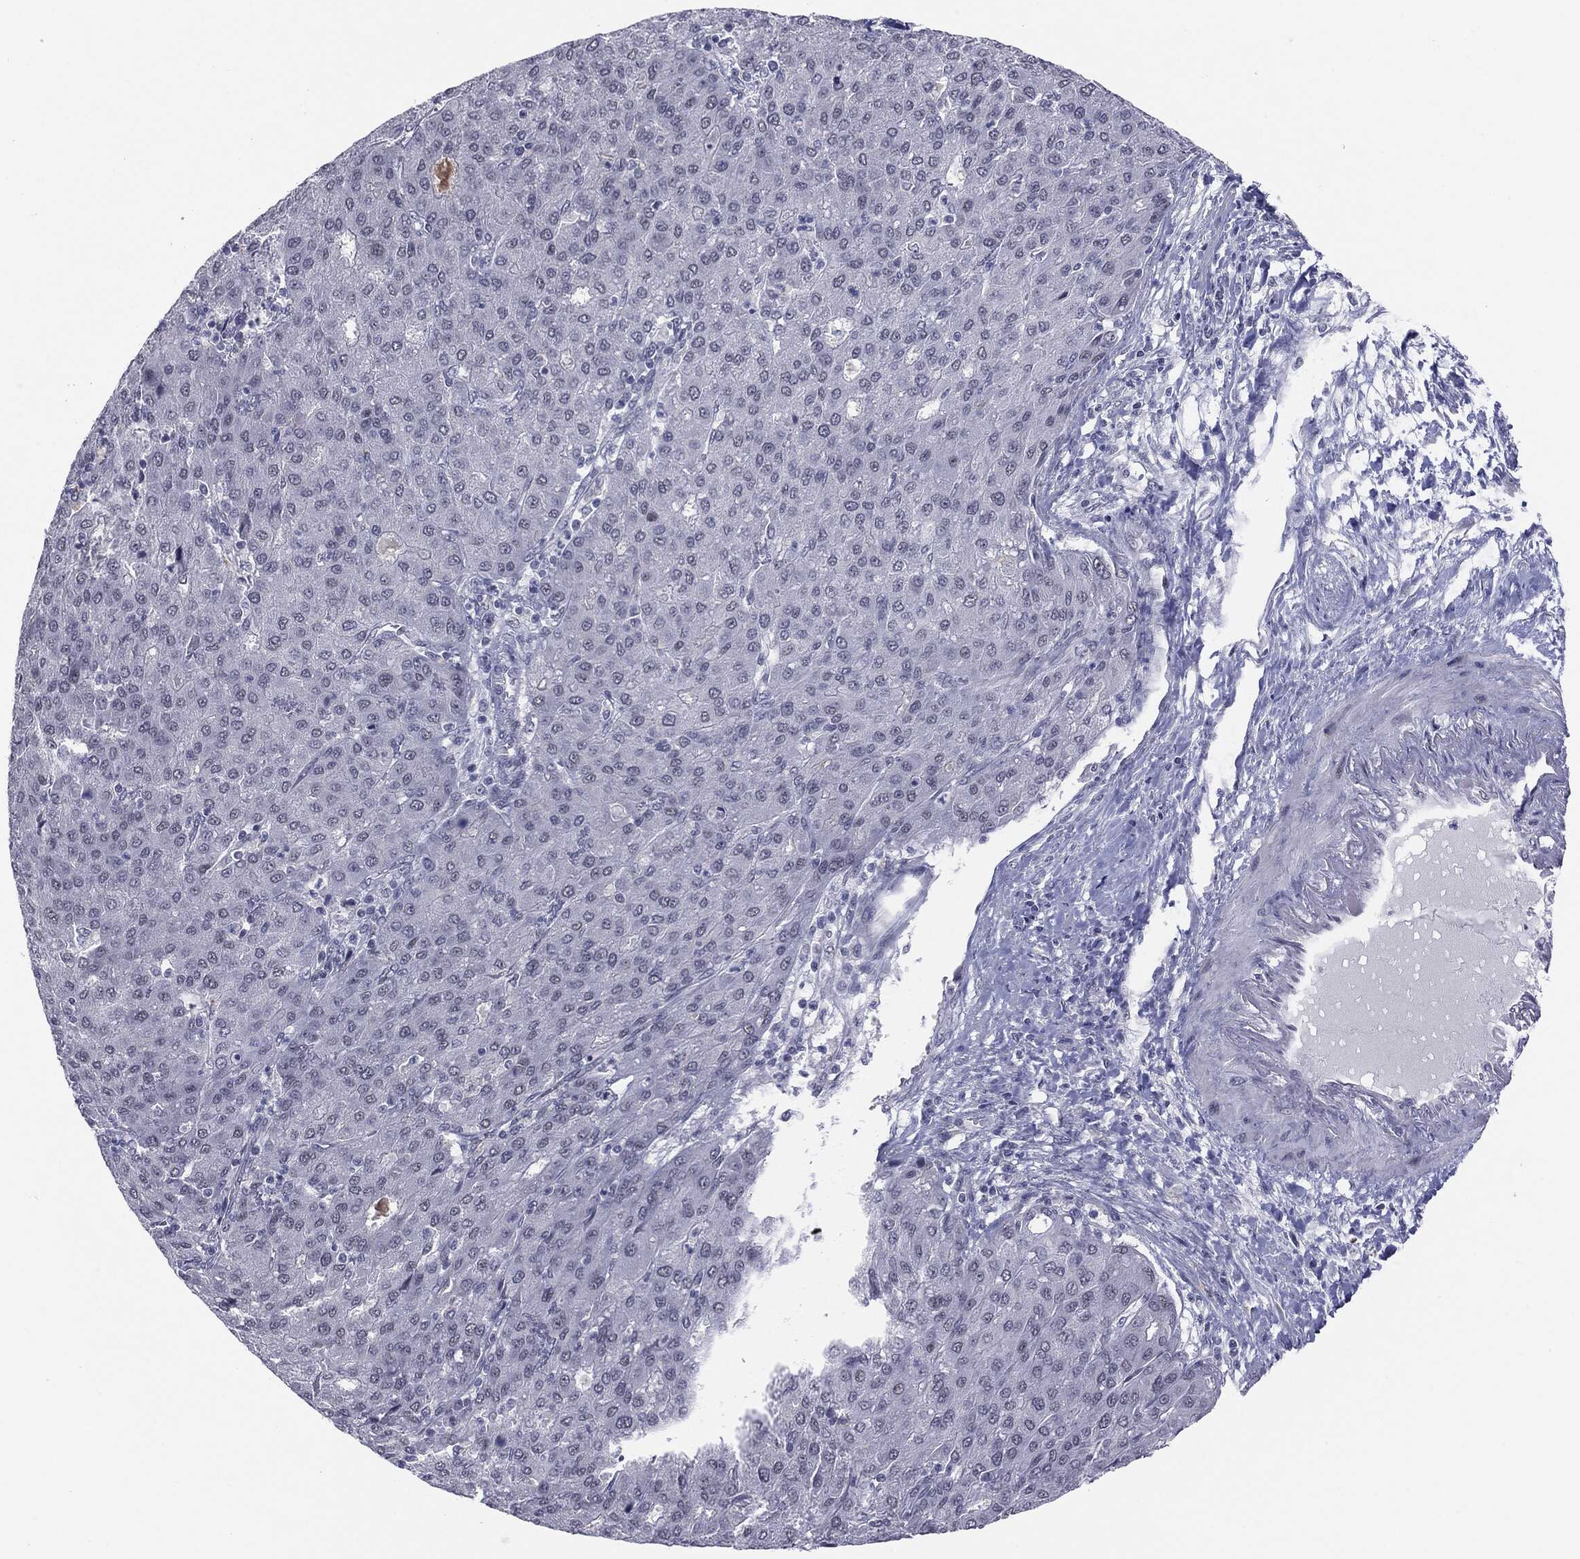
{"staining": {"intensity": "negative", "quantity": "none", "location": "none"}, "tissue": "liver cancer", "cell_type": "Tumor cells", "image_type": "cancer", "snomed": [{"axis": "morphology", "description": "Carcinoma, Hepatocellular, NOS"}, {"axis": "topography", "description": "Liver"}], "caption": "Tumor cells are negative for protein expression in human liver cancer.", "gene": "SLC5A5", "patient": {"sex": "male", "age": 65}}